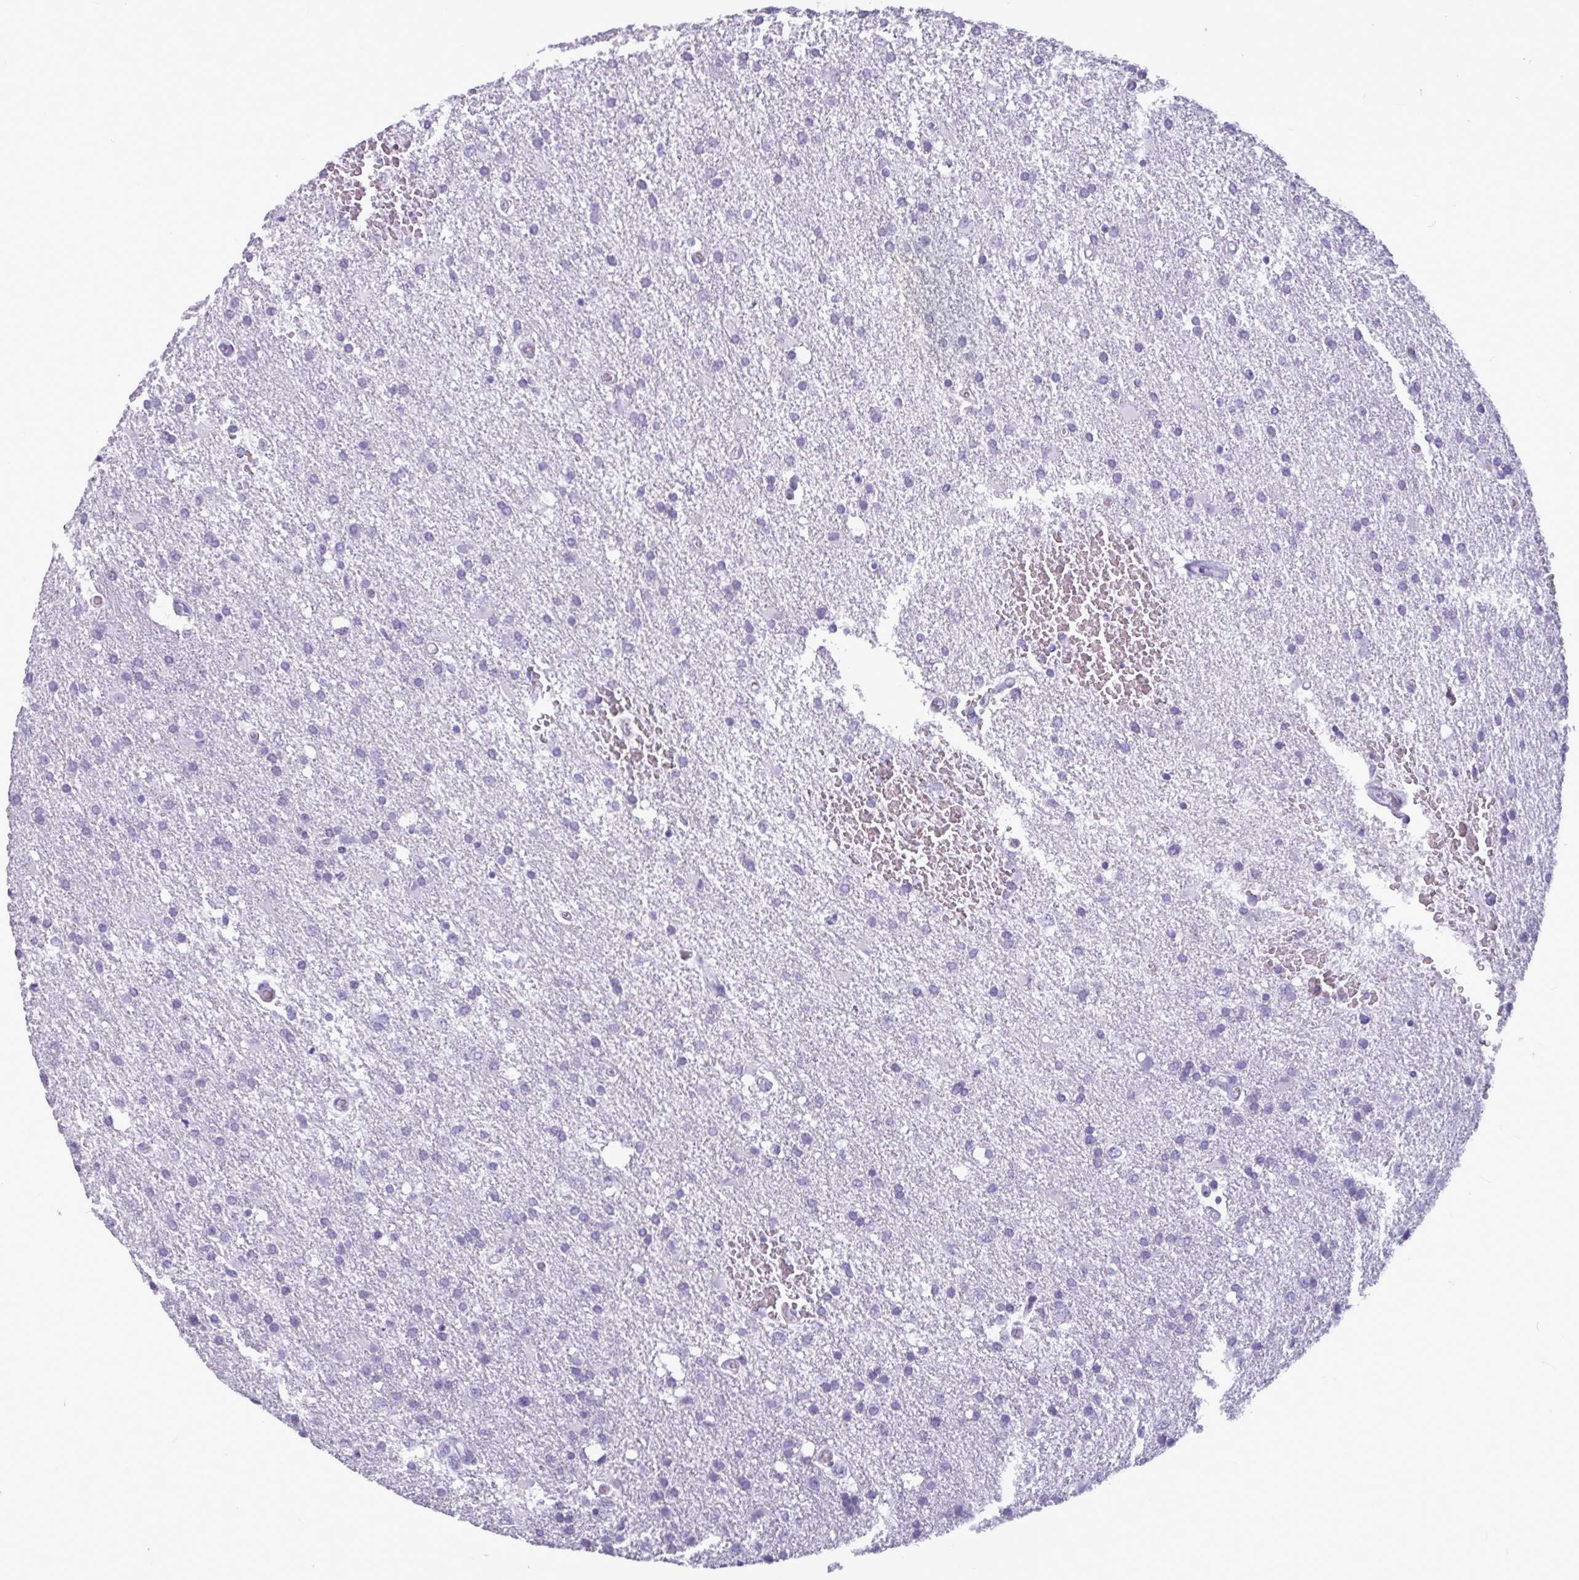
{"staining": {"intensity": "negative", "quantity": "none", "location": "none"}, "tissue": "glioma", "cell_type": "Tumor cells", "image_type": "cancer", "snomed": [{"axis": "morphology", "description": "Glioma, malignant, High grade"}, {"axis": "topography", "description": "Brain"}], "caption": "This is an immunohistochemistry (IHC) image of high-grade glioma (malignant). There is no staining in tumor cells.", "gene": "BBS10", "patient": {"sex": "male", "age": 68}}